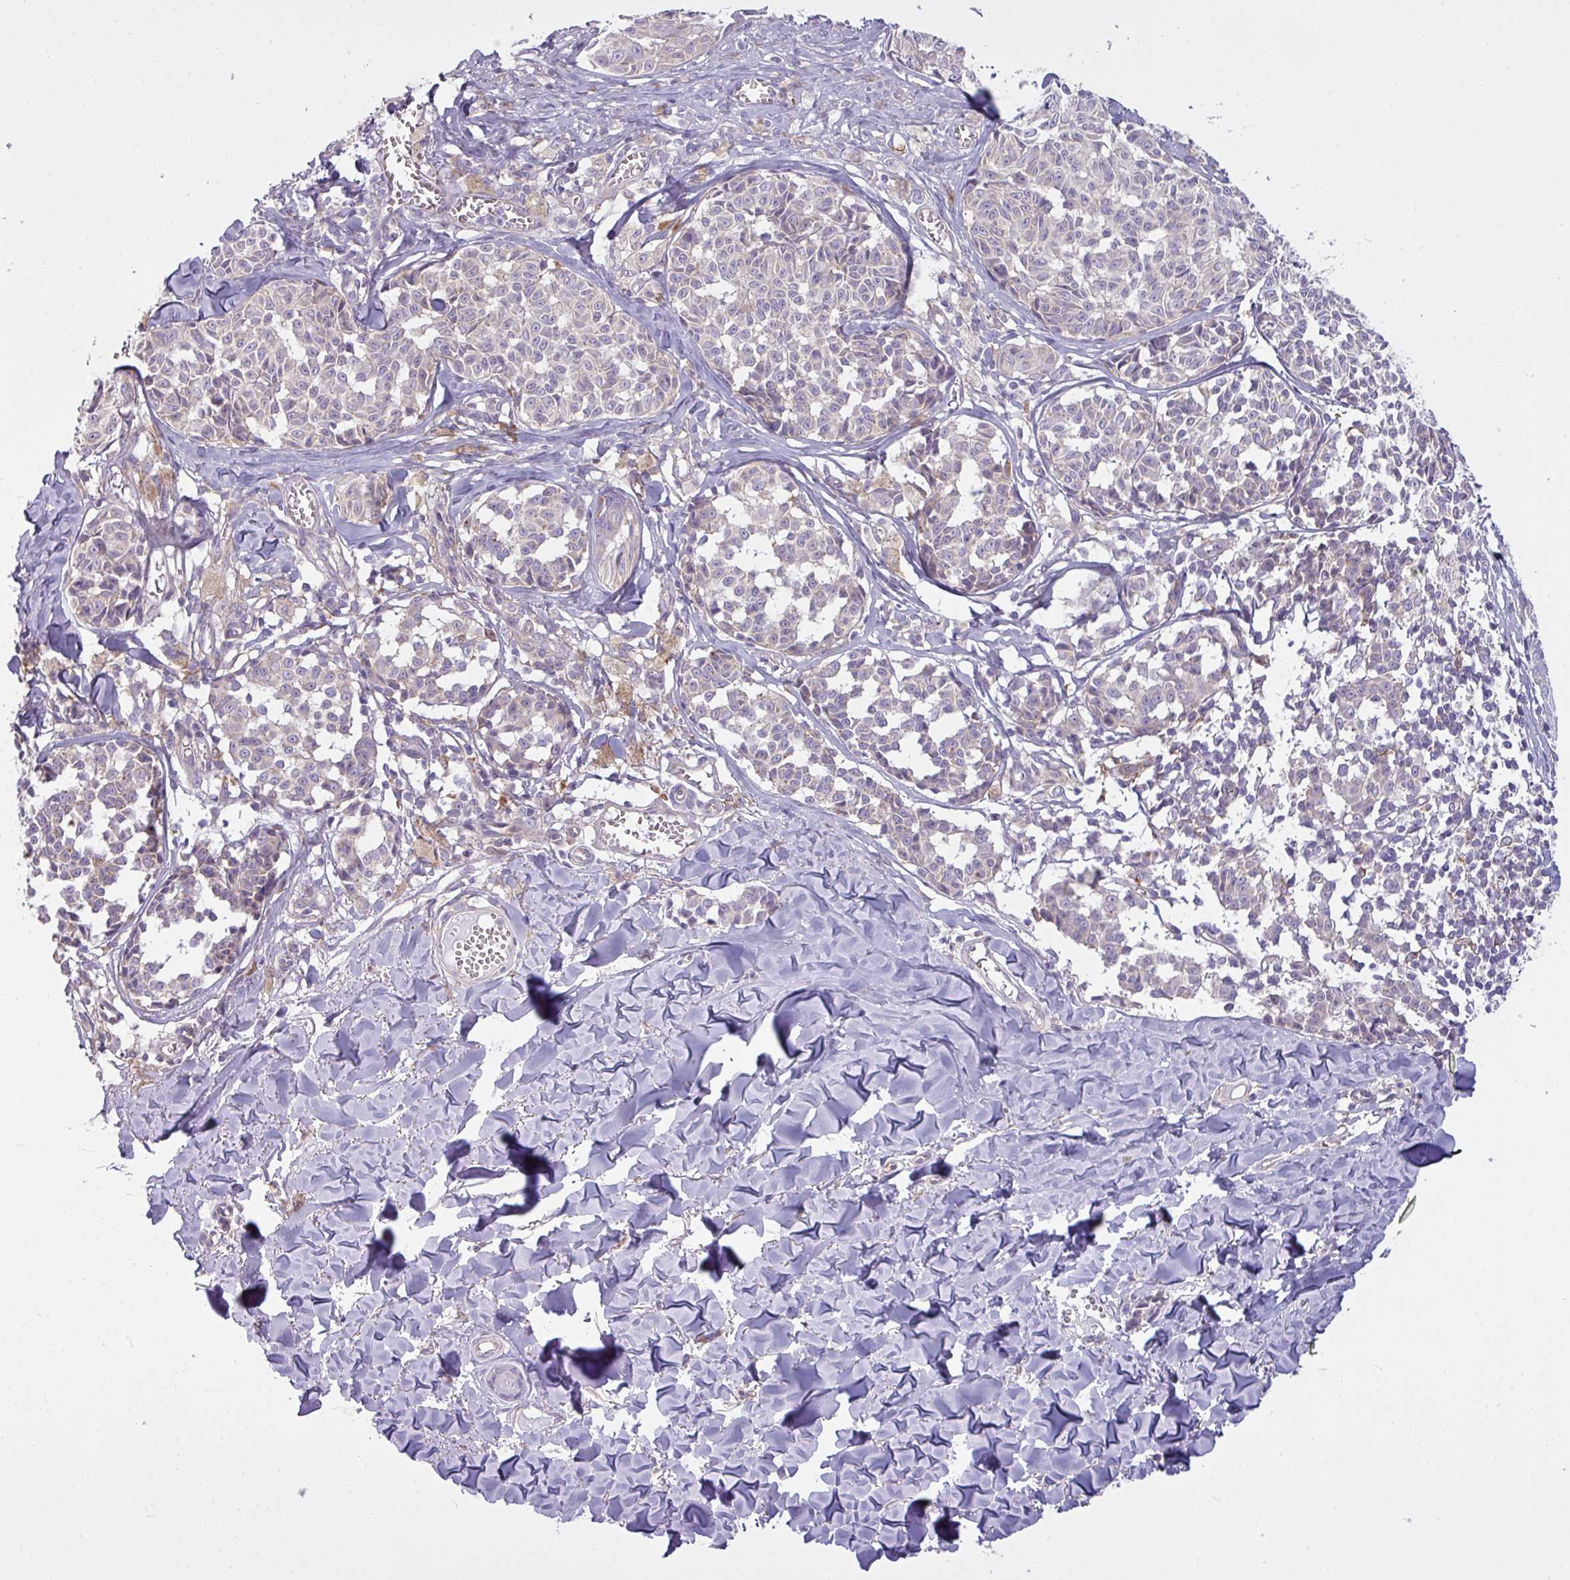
{"staining": {"intensity": "negative", "quantity": "none", "location": "none"}, "tissue": "melanoma", "cell_type": "Tumor cells", "image_type": "cancer", "snomed": [{"axis": "morphology", "description": "Malignant melanoma, NOS"}, {"axis": "topography", "description": "Skin"}], "caption": "High magnification brightfield microscopy of malignant melanoma stained with DAB (brown) and counterstained with hematoxylin (blue): tumor cells show no significant expression.", "gene": "CAMK2B", "patient": {"sex": "female", "age": 43}}